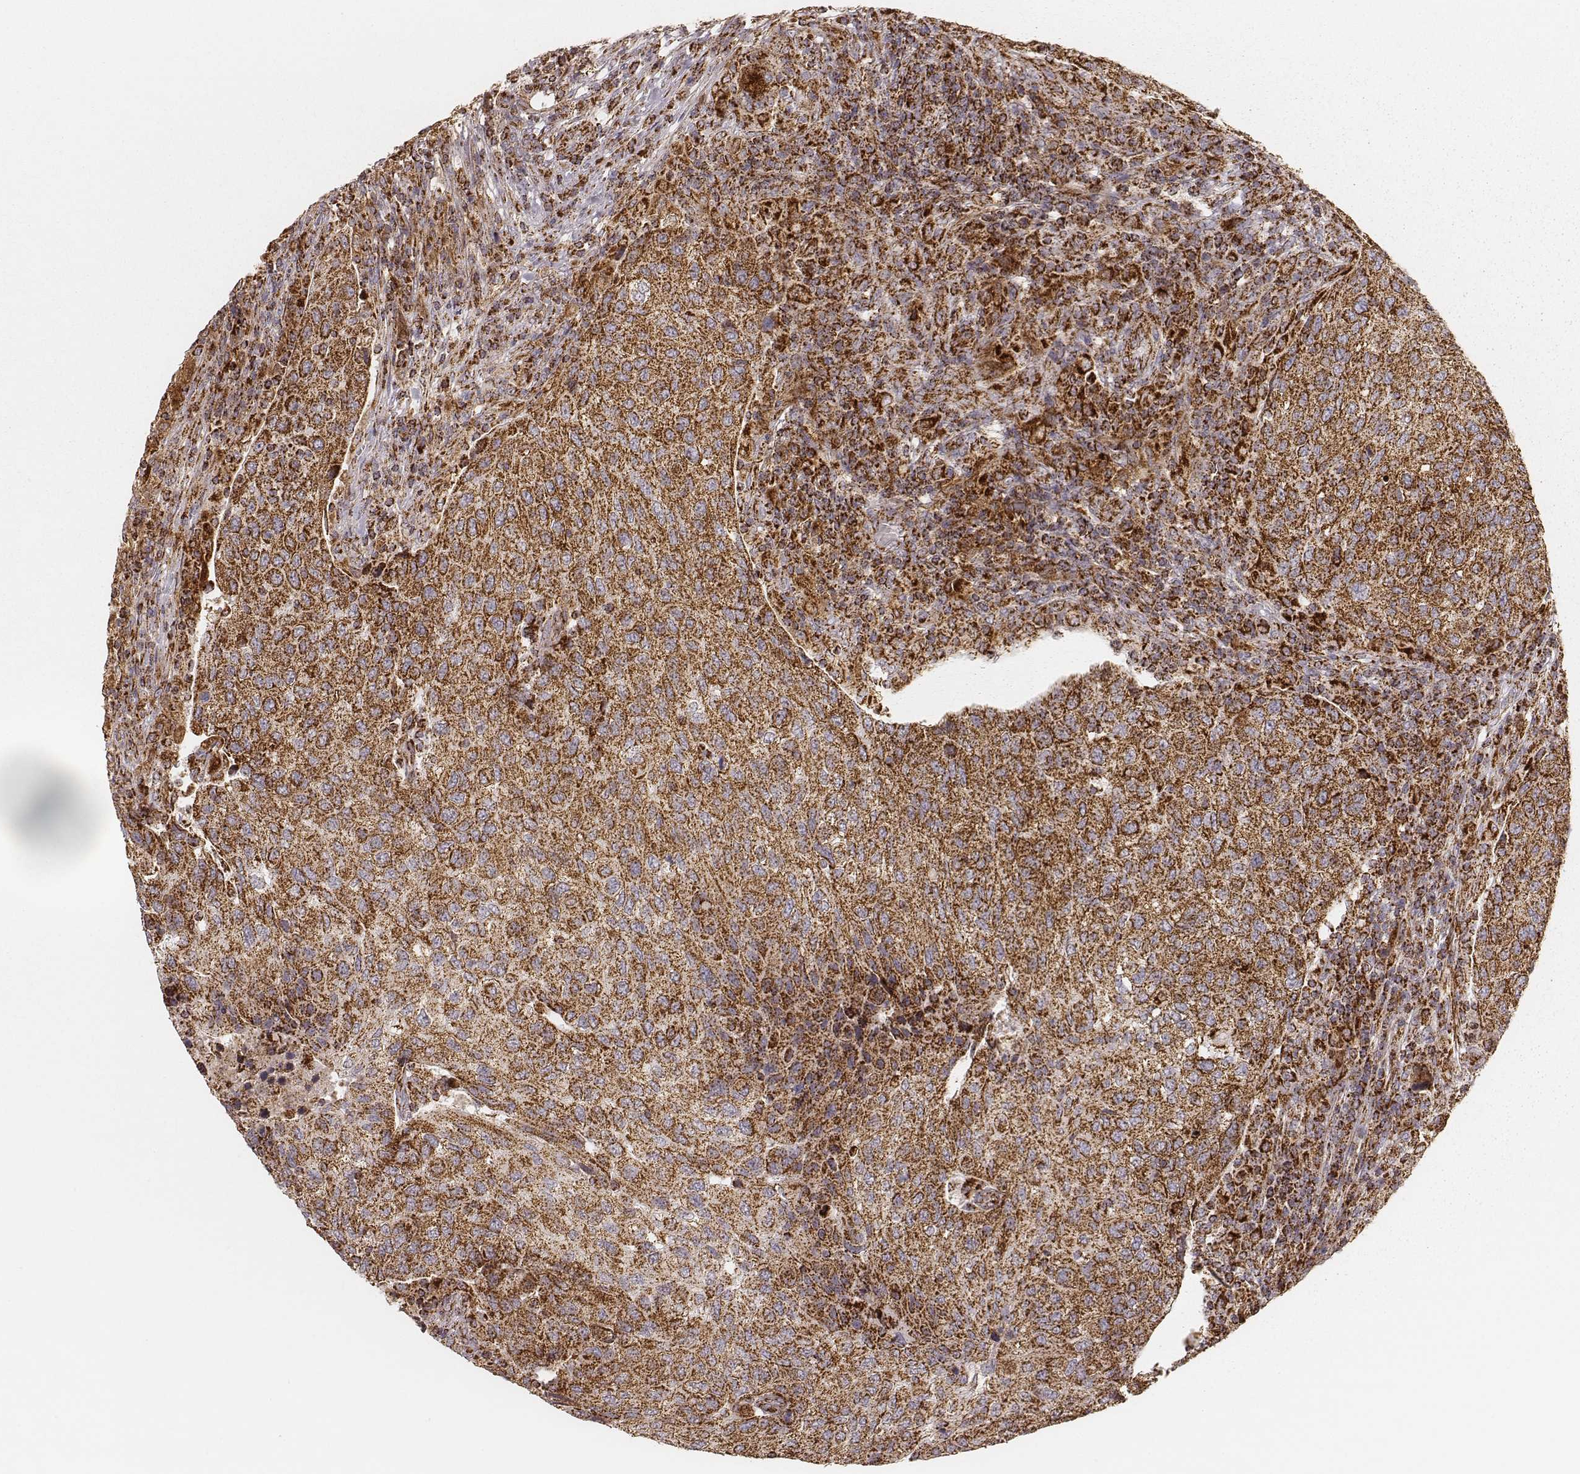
{"staining": {"intensity": "strong", "quantity": ">75%", "location": "cytoplasmic/membranous"}, "tissue": "urothelial cancer", "cell_type": "Tumor cells", "image_type": "cancer", "snomed": [{"axis": "morphology", "description": "Urothelial carcinoma, High grade"}, {"axis": "topography", "description": "Urinary bladder"}], "caption": "This is an image of IHC staining of urothelial cancer, which shows strong expression in the cytoplasmic/membranous of tumor cells.", "gene": "CS", "patient": {"sex": "female", "age": 78}}